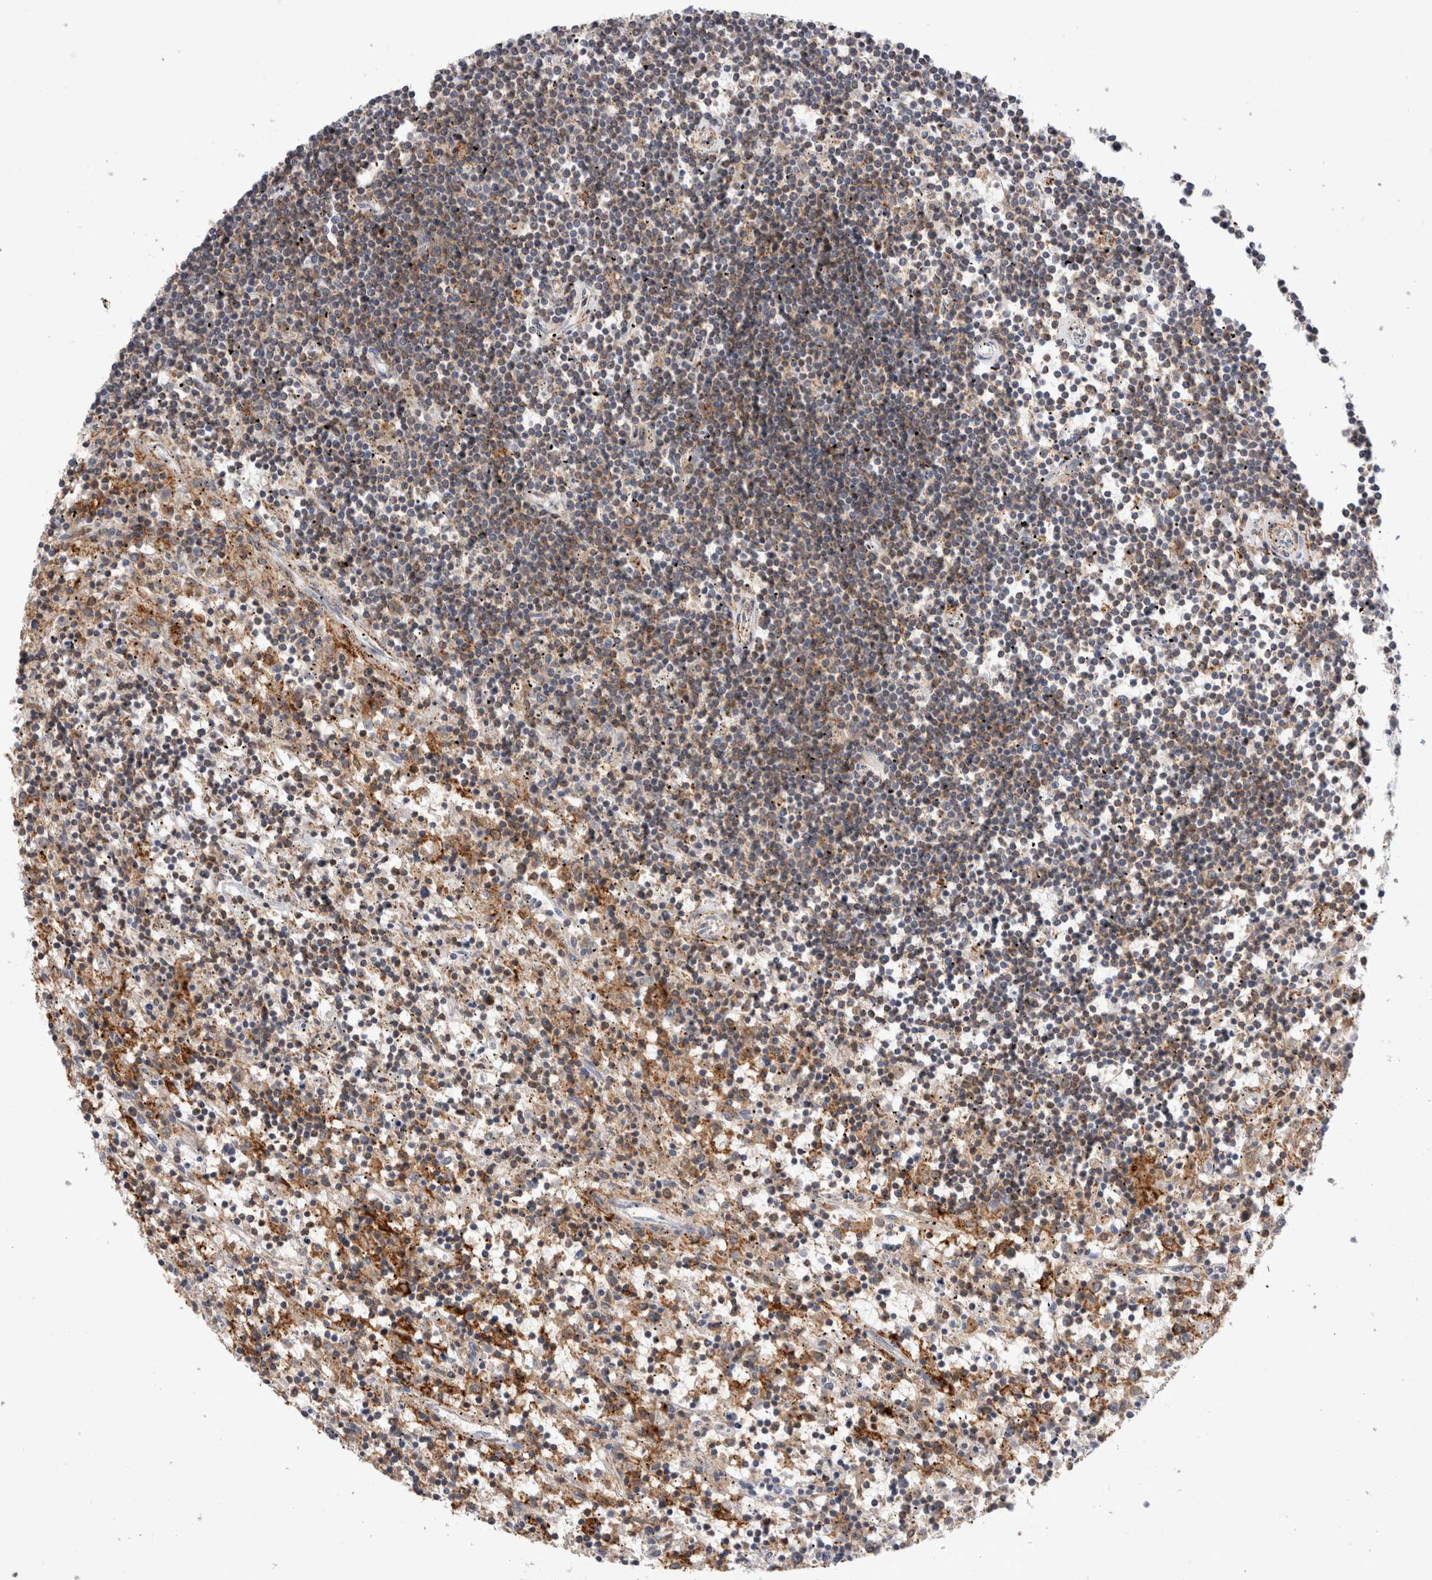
{"staining": {"intensity": "weak", "quantity": "<25%", "location": "cytoplasmic/membranous"}, "tissue": "lymphoma", "cell_type": "Tumor cells", "image_type": "cancer", "snomed": [{"axis": "morphology", "description": "Malignant lymphoma, non-Hodgkin's type, Low grade"}, {"axis": "topography", "description": "Spleen"}], "caption": "Tumor cells show no significant protein positivity in lymphoma. Nuclei are stained in blue.", "gene": "CCDC88B", "patient": {"sex": "male", "age": 76}}